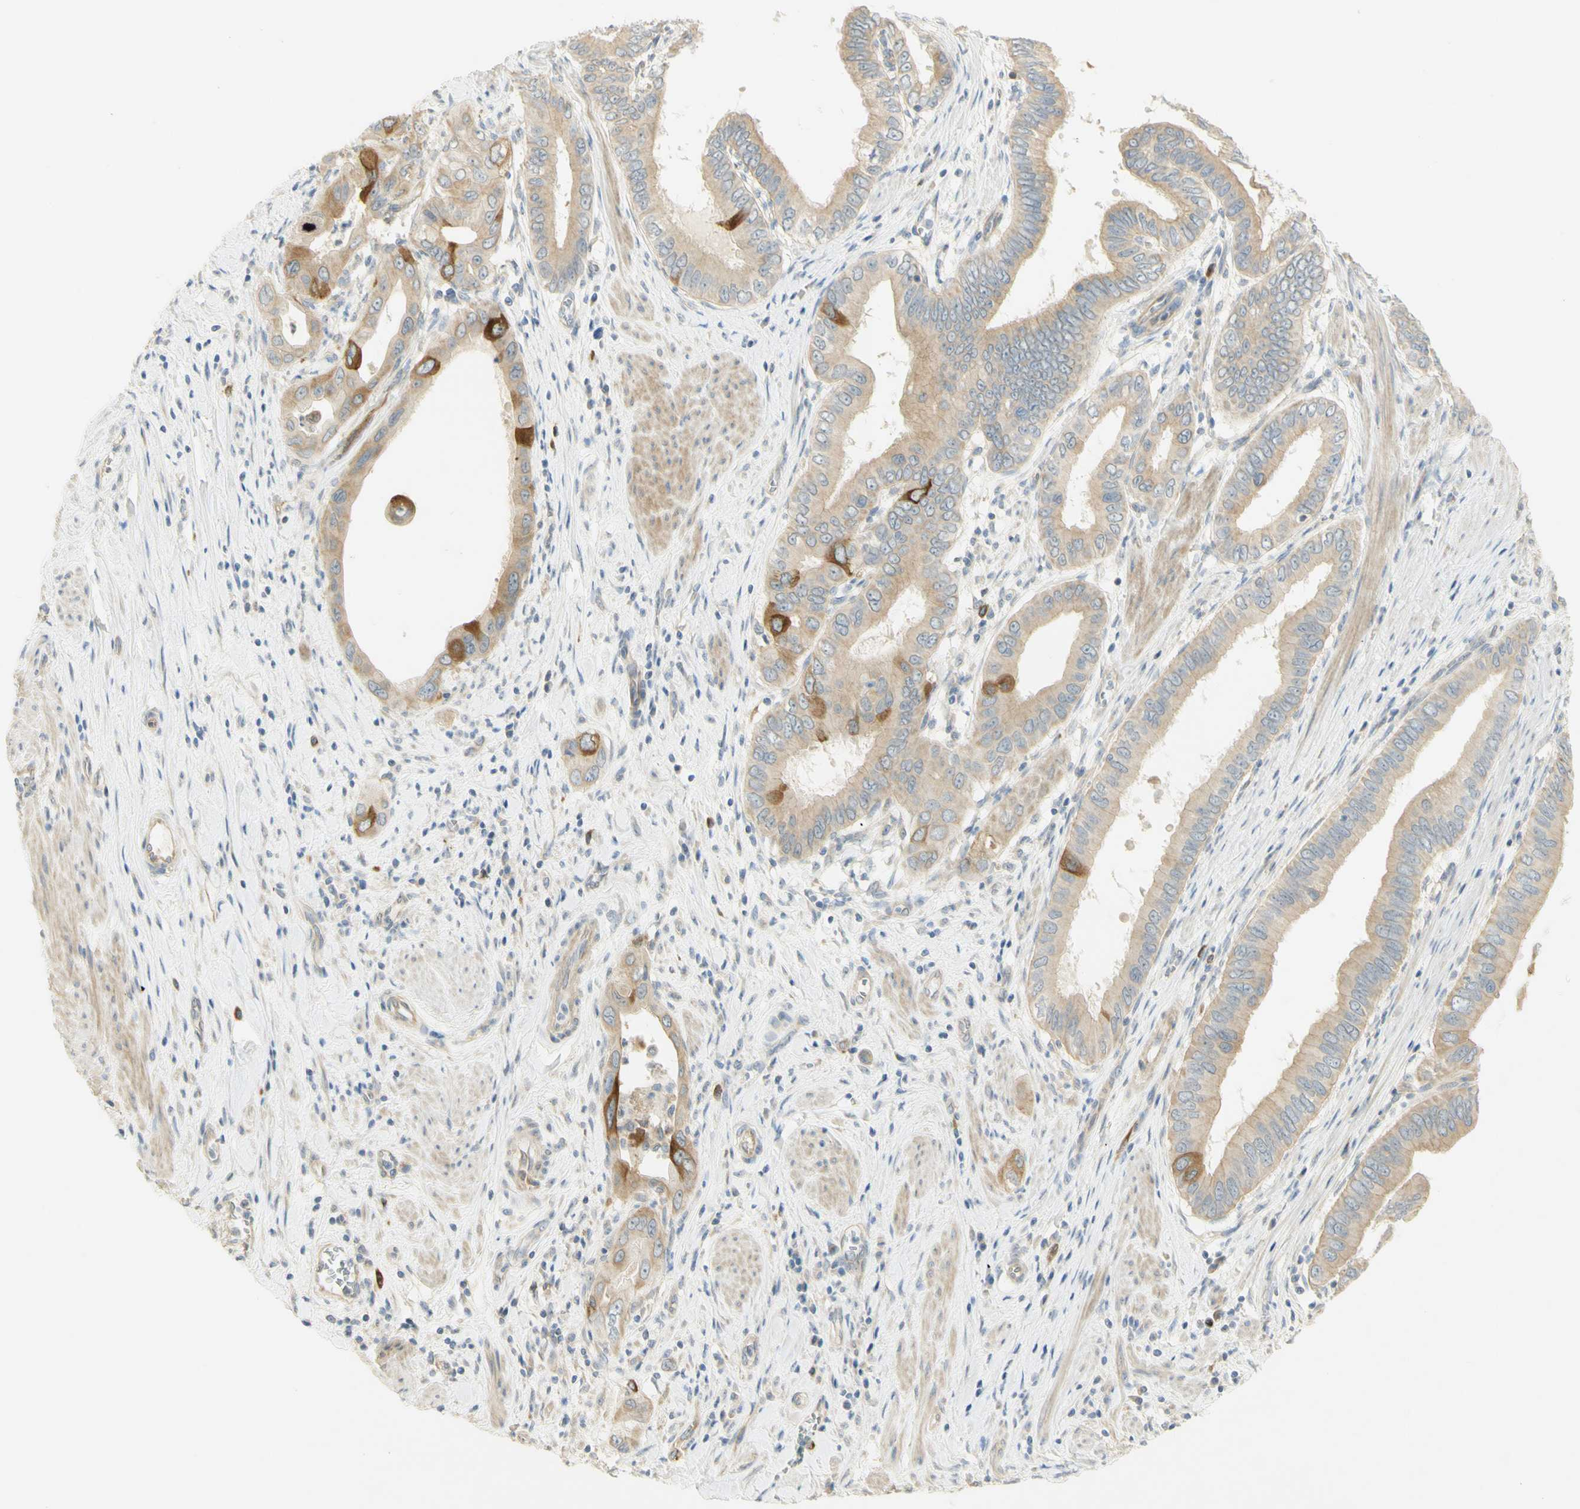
{"staining": {"intensity": "strong", "quantity": "<25%", "location": "cytoplasmic/membranous"}, "tissue": "pancreatic cancer", "cell_type": "Tumor cells", "image_type": "cancer", "snomed": [{"axis": "morphology", "description": "Normal tissue, NOS"}, {"axis": "topography", "description": "Lymph node"}], "caption": "Protein analysis of pancreatic cancer tissue demonstrates strong cytoplasmic/membranous expression in approximately <25% of tumor cells.", "gene": "KIF11", "patient": {"sex": "male", "age": 50}}